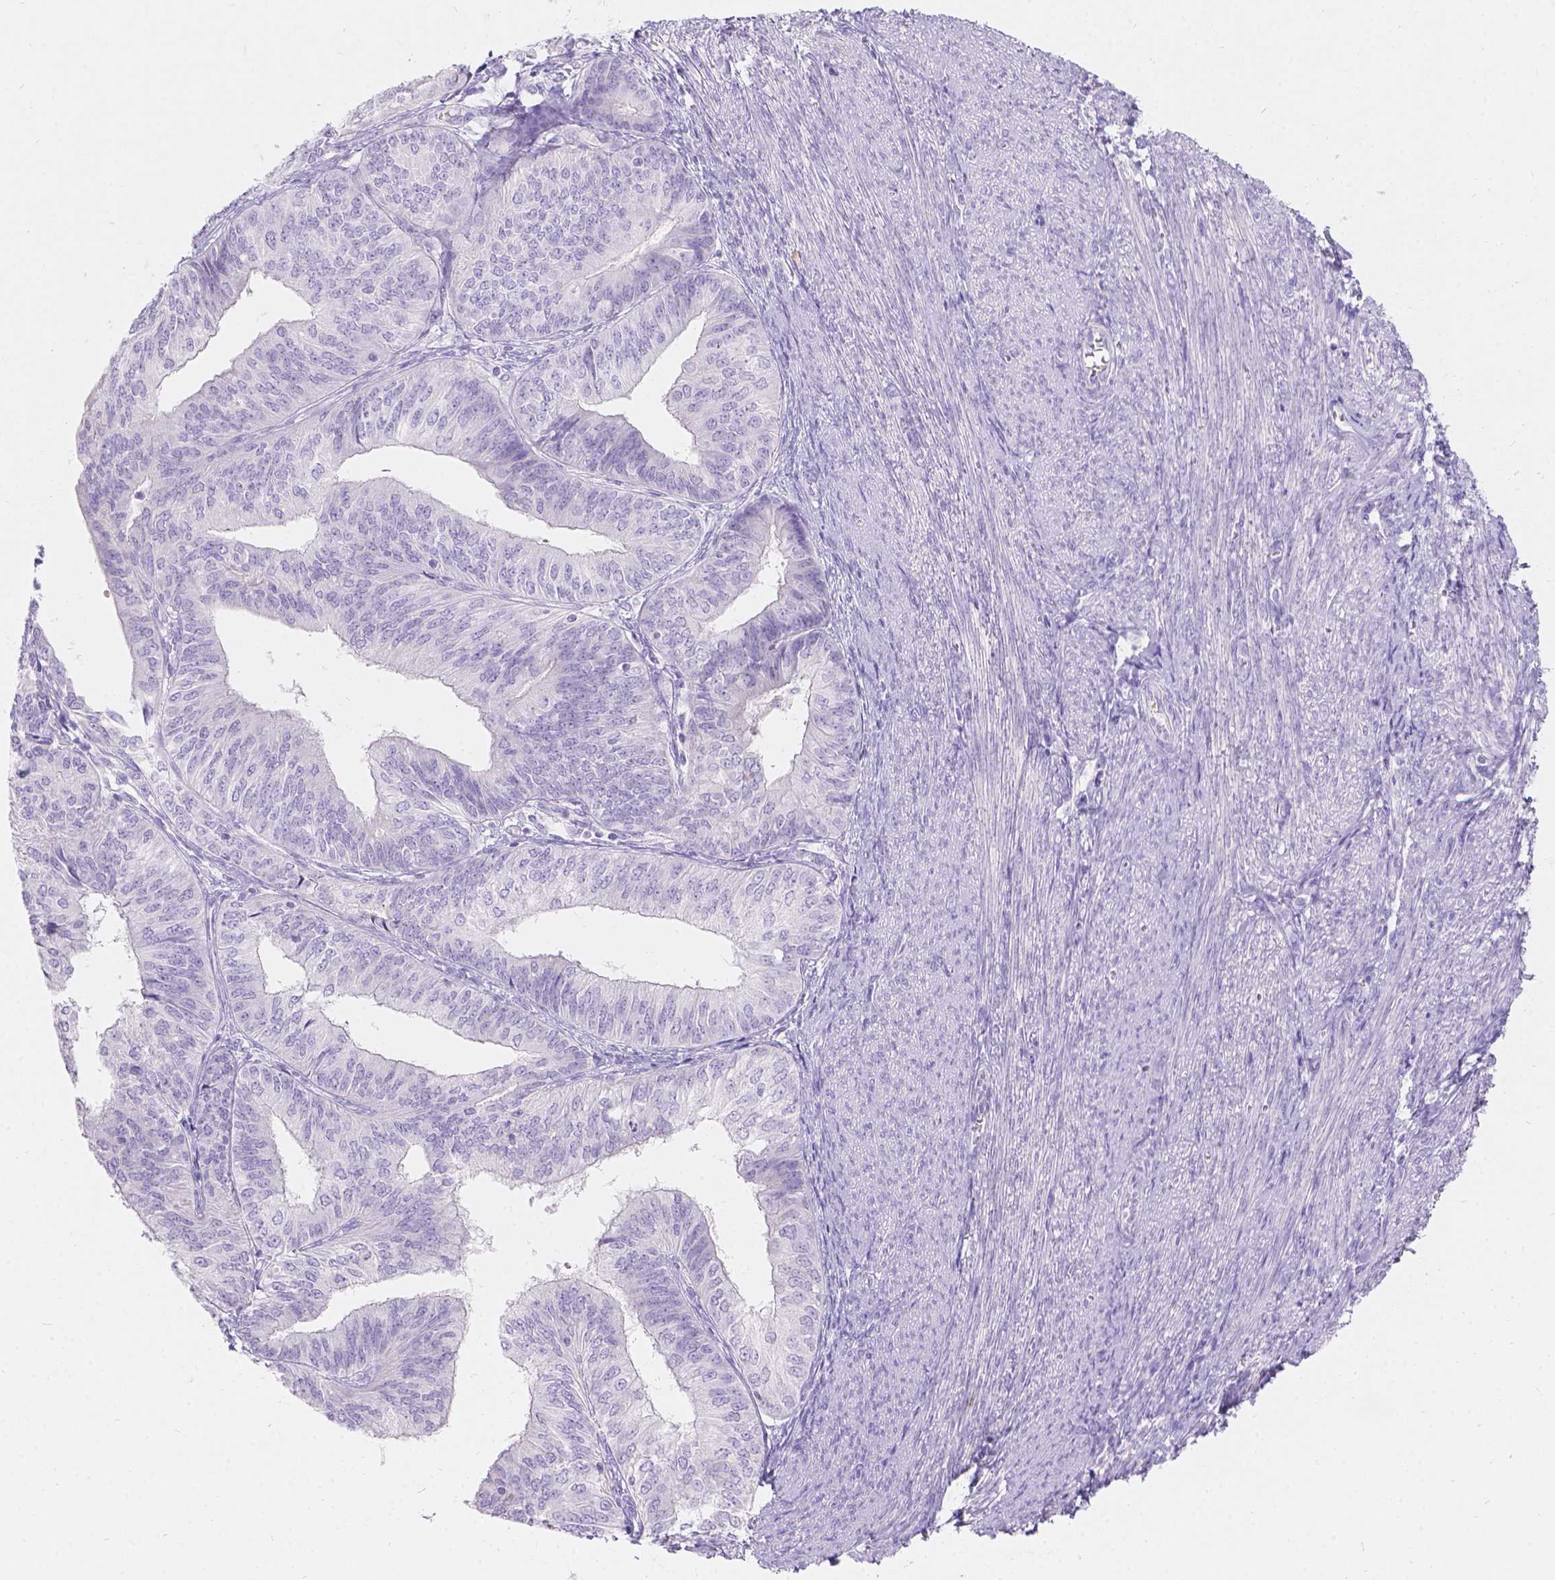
{"staining": {"intensity": "negative", "quantity": "none", "location": "none"}, "tissue": "endometrial cancer", "cell_type": "Tumor cells", "image_type": "cancer", "snomed": [{"axis": "morphology", "description": "Adenocarcinoma, NOS"}, {"axis": "topography", "description": "Endometrium"}], "caption": "Immunohistochemical staining of human adenocarcinoma (endometrial) displays no significant expression in tumor cells.", "gene": "GAL3ST2", "patient": {"sex": "female", "age": 58}}